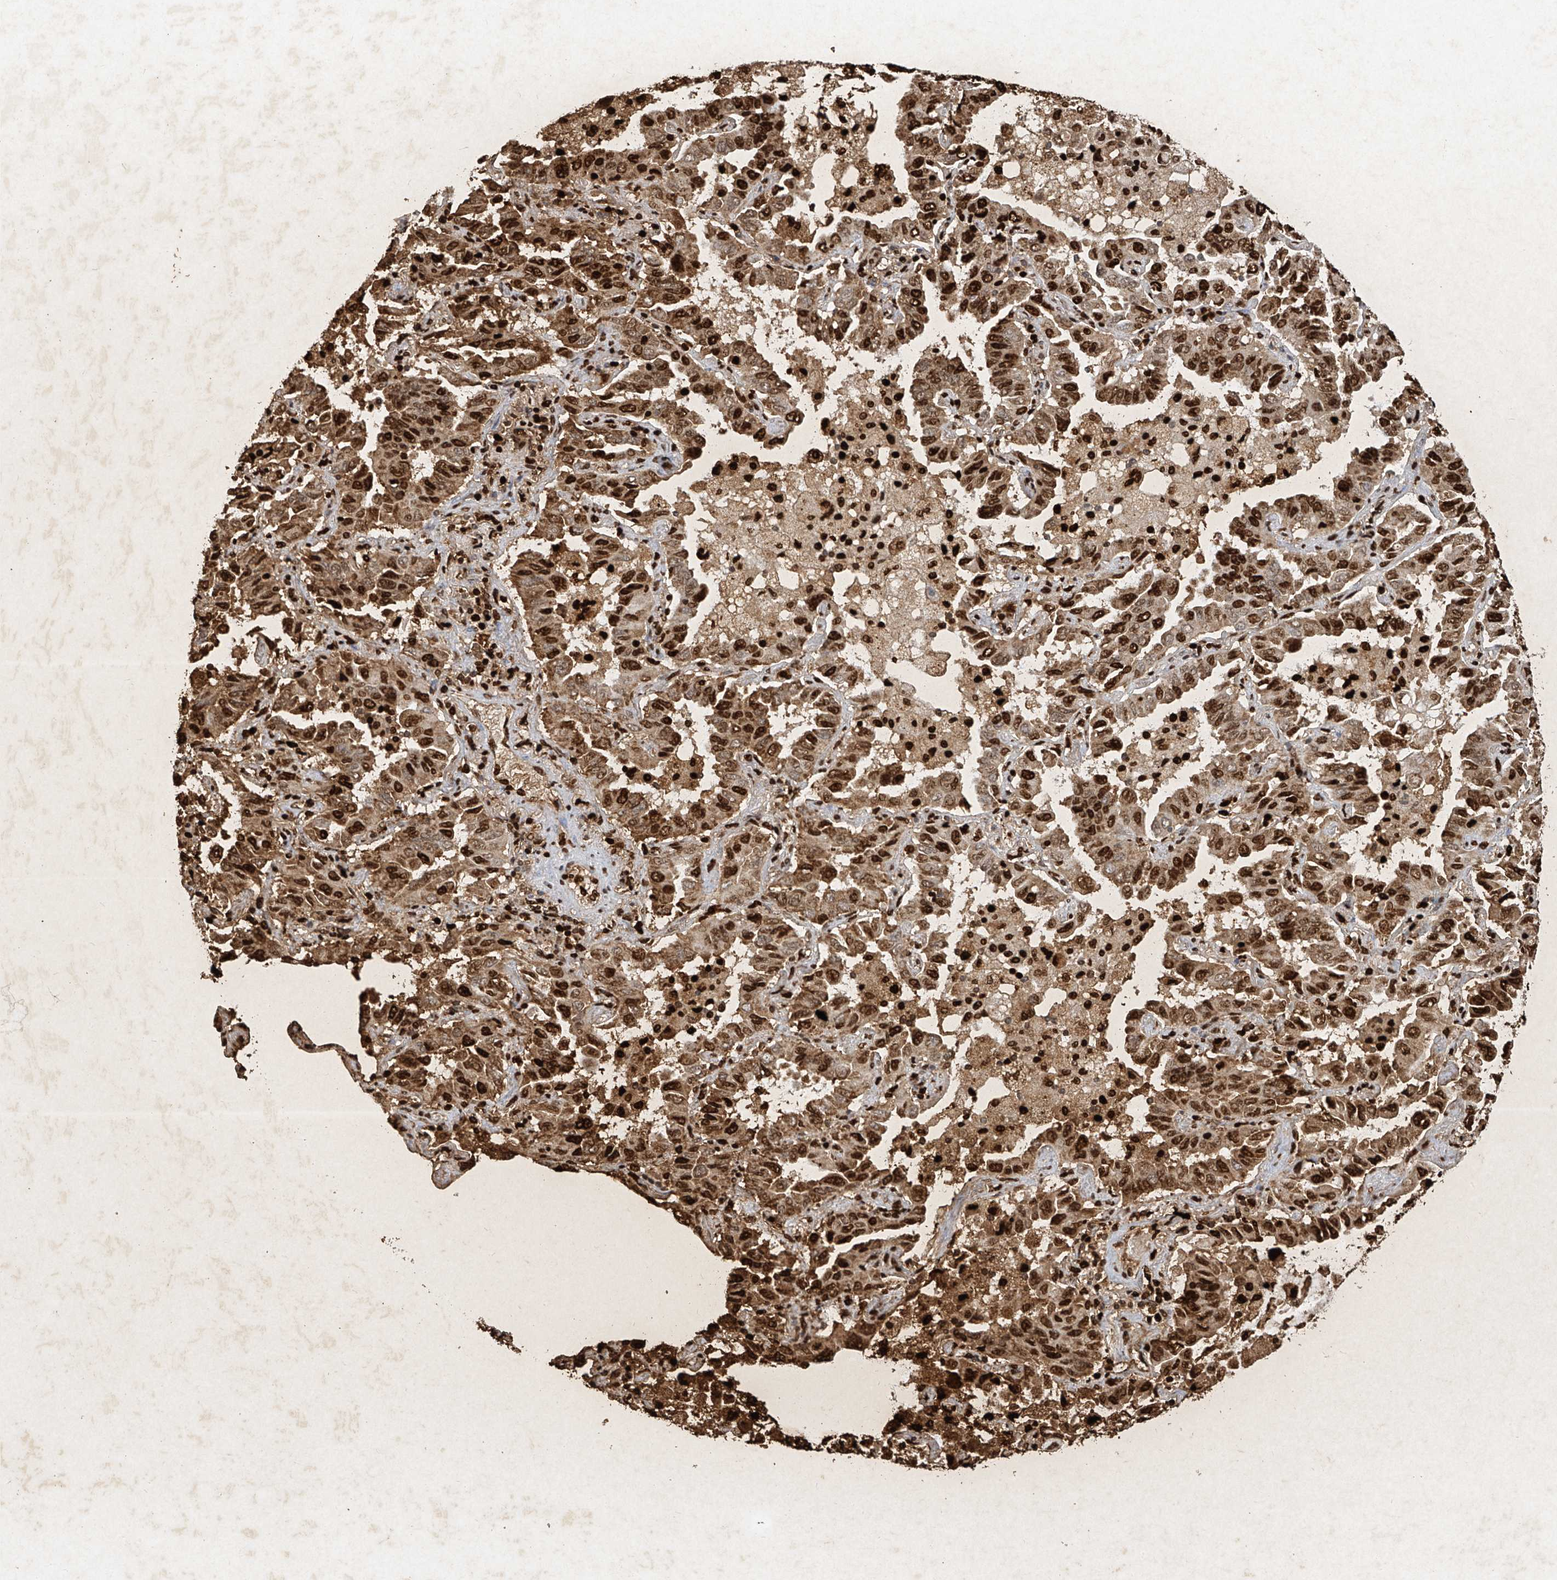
{"staining": {"intensity": "strong", "quantity": ">75%", "location": "cytoplasmic/membranous,nuclear"}, "tissue": "lung cancer", "cell_type": "Tumor cells", "image_type": "cancer", "snomed": [{"axis": "morphology", "description": "Adenocarcinoma, NOS"}, {"axis": "topography", "description": "Lung"}], "caption": "Immunohistochemical staining of human lung adenocarcinoma shows high levels of strong cytoplasmic/membranous and nuclear protein positivity in about >75% of tumor cells. (Stains: DAB (3,3'-diaminobenzidine) in brown, nuclei in blue, Microscopy: brightfield microscopy at high magnification).", "gene": "ATRIP", "patient": {"sex": "male", "age": 64}}